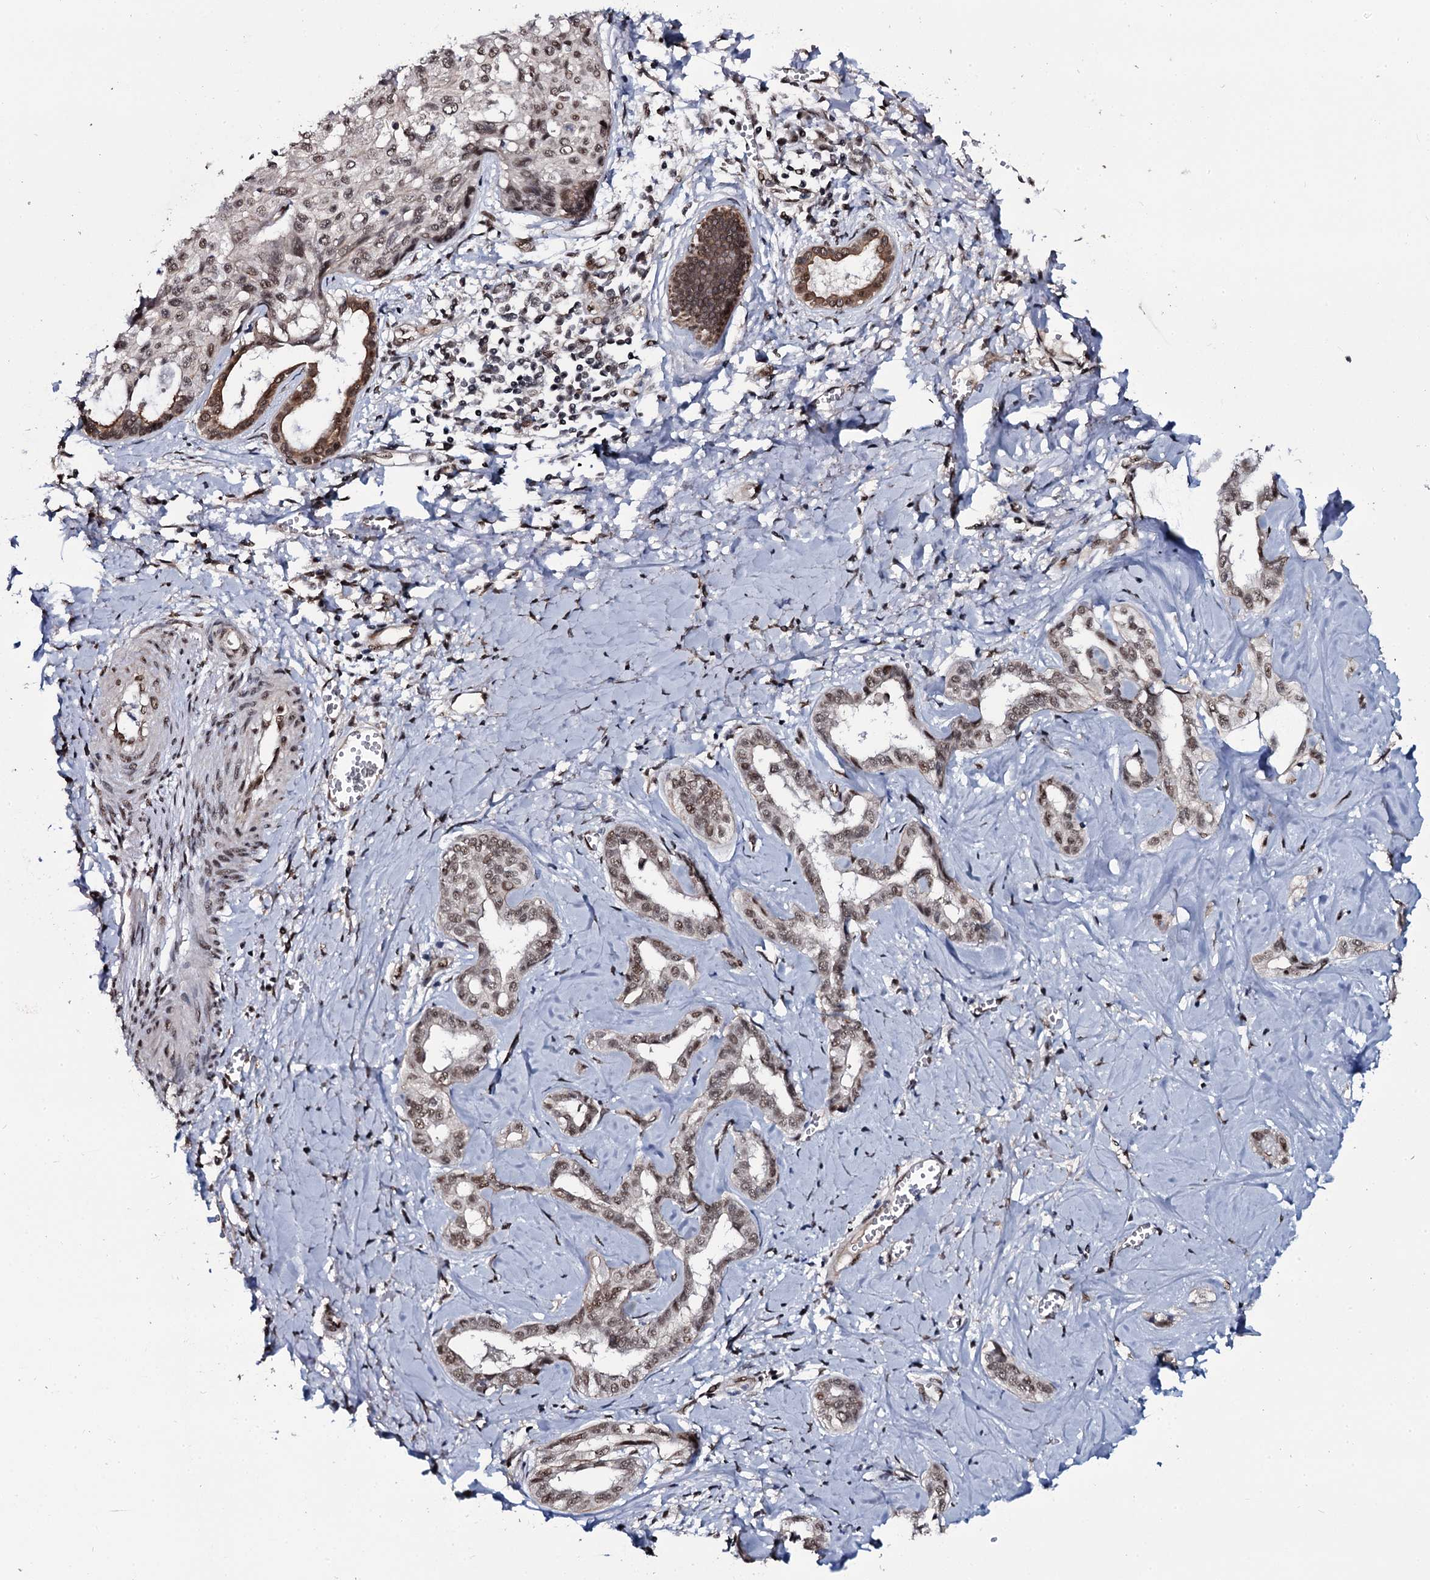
{"staining": {"intensity": "moderate", "quantity": ">75%", "location": "nuclear"}, "tissue": "liver cancer", "cell_type": "Tumor cells", "image_type": "cancer", "snomed": [{"axis": "morphology", "description": "Cholangiocarcinoma"}, {"axis": "topography", "description": "Liver"}], "caption": "An image of human liver cancer (cholangiocarcinoma) stained for a protein demonstrates moderate nuclear brown staining in tumor cells.", "gene": "SH2D4B", "patient": {"sex": "female", "age": 77}}